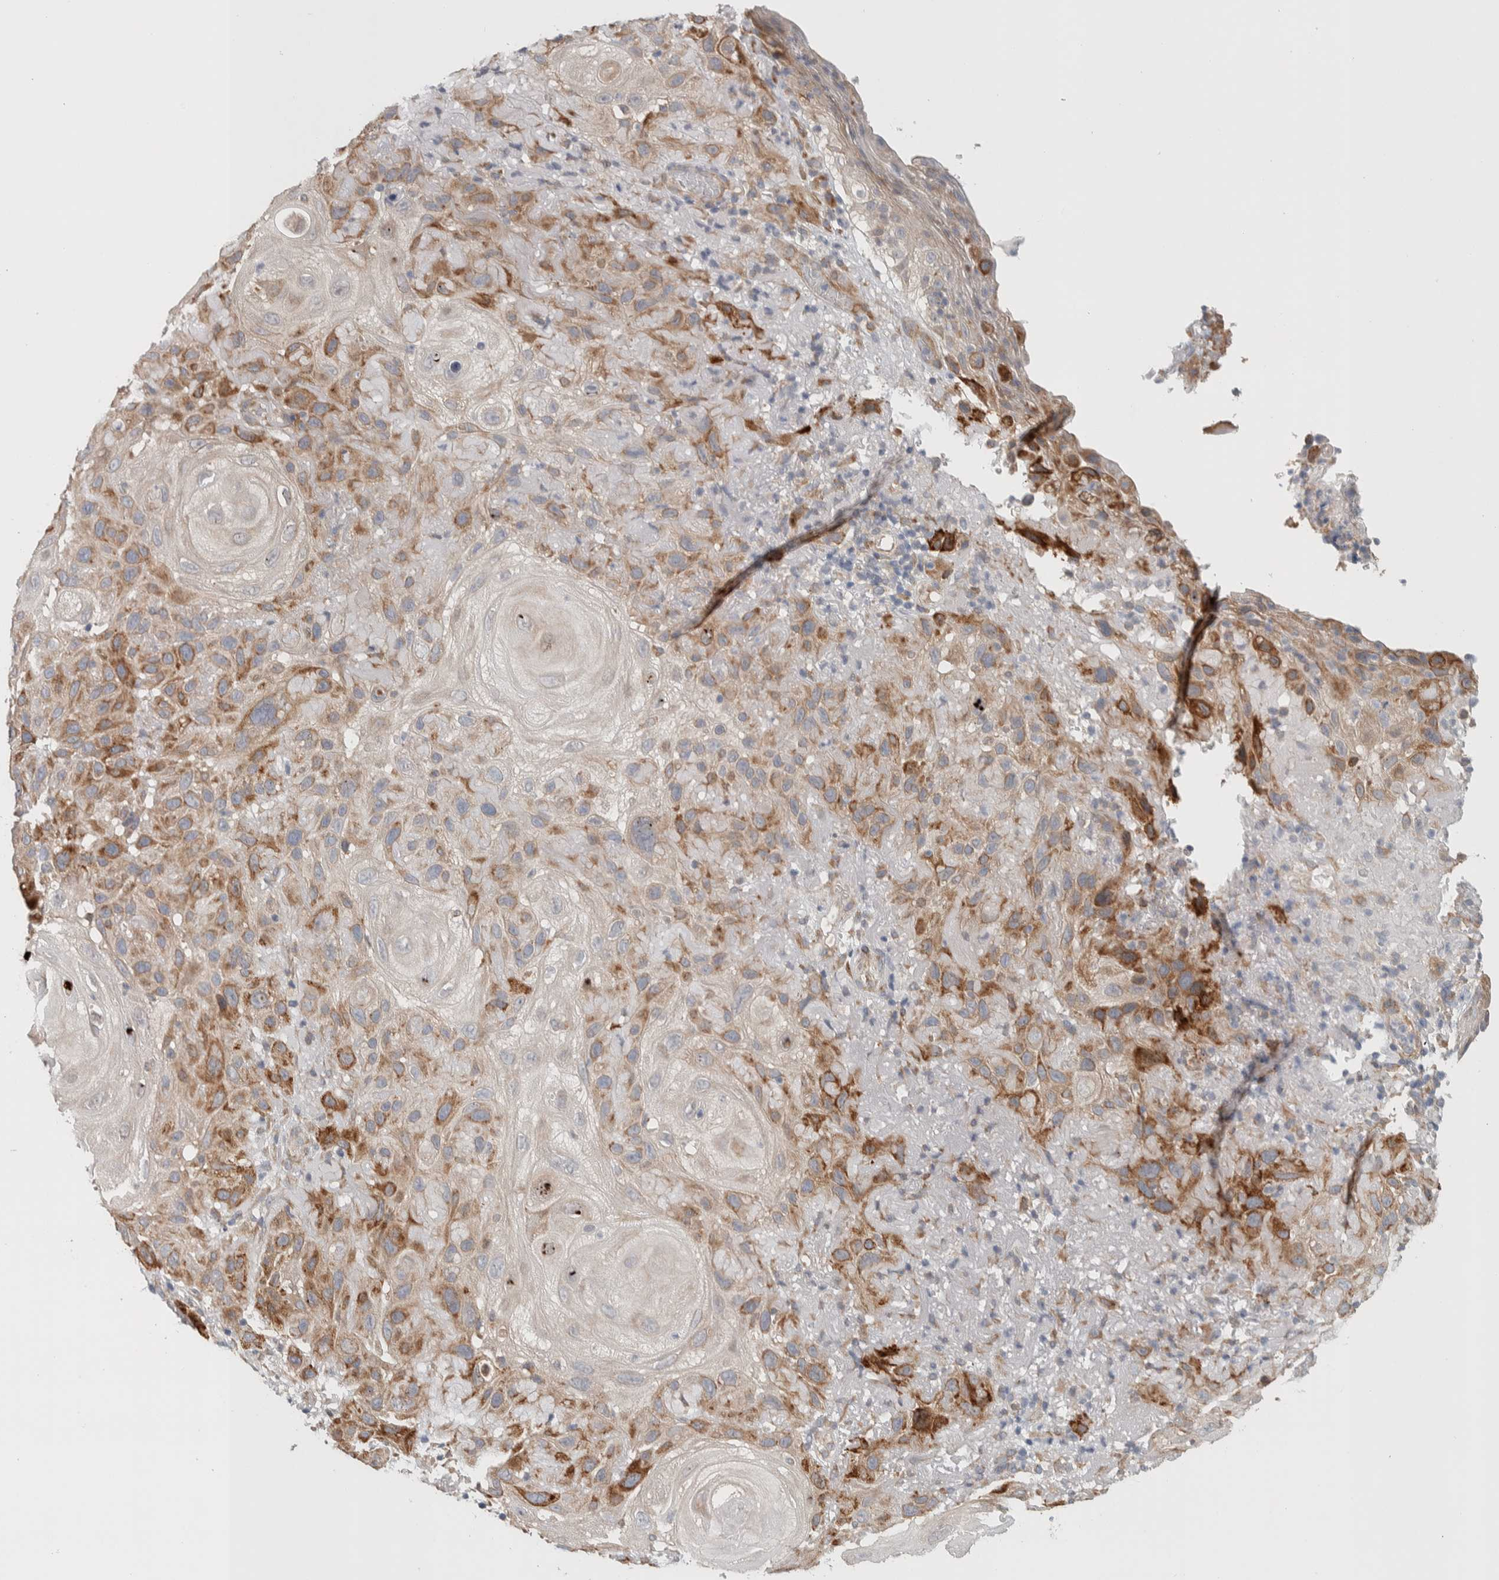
{"staining": {"intensity": "moderate", "quantity": ">75%", "location": "cytoplasmic/membranous"}, "tissue": "skin cancer", "cell_type": "Tumor cells", "image_type": "cancer", "snomed": [{"axis": "morphology", "description": "Squamous cell carcinoma, NOS"}, {"axis": "topography", "description": "Skin"}], "caption": "The immunohistochemical stain highlights moderate cytoplasmic/membranous positivity in tumor cells of skin cancer (squamous cell carcinoma) tissue. The protein of interest is stained brown, and the nuclei are stained in blue (DAB (3,3'-diaminobenzidine) IHC with brightfield microscopy, high magnification).", "gene": "ADCY8", "patient": {"sex": "female", "age": 96}}